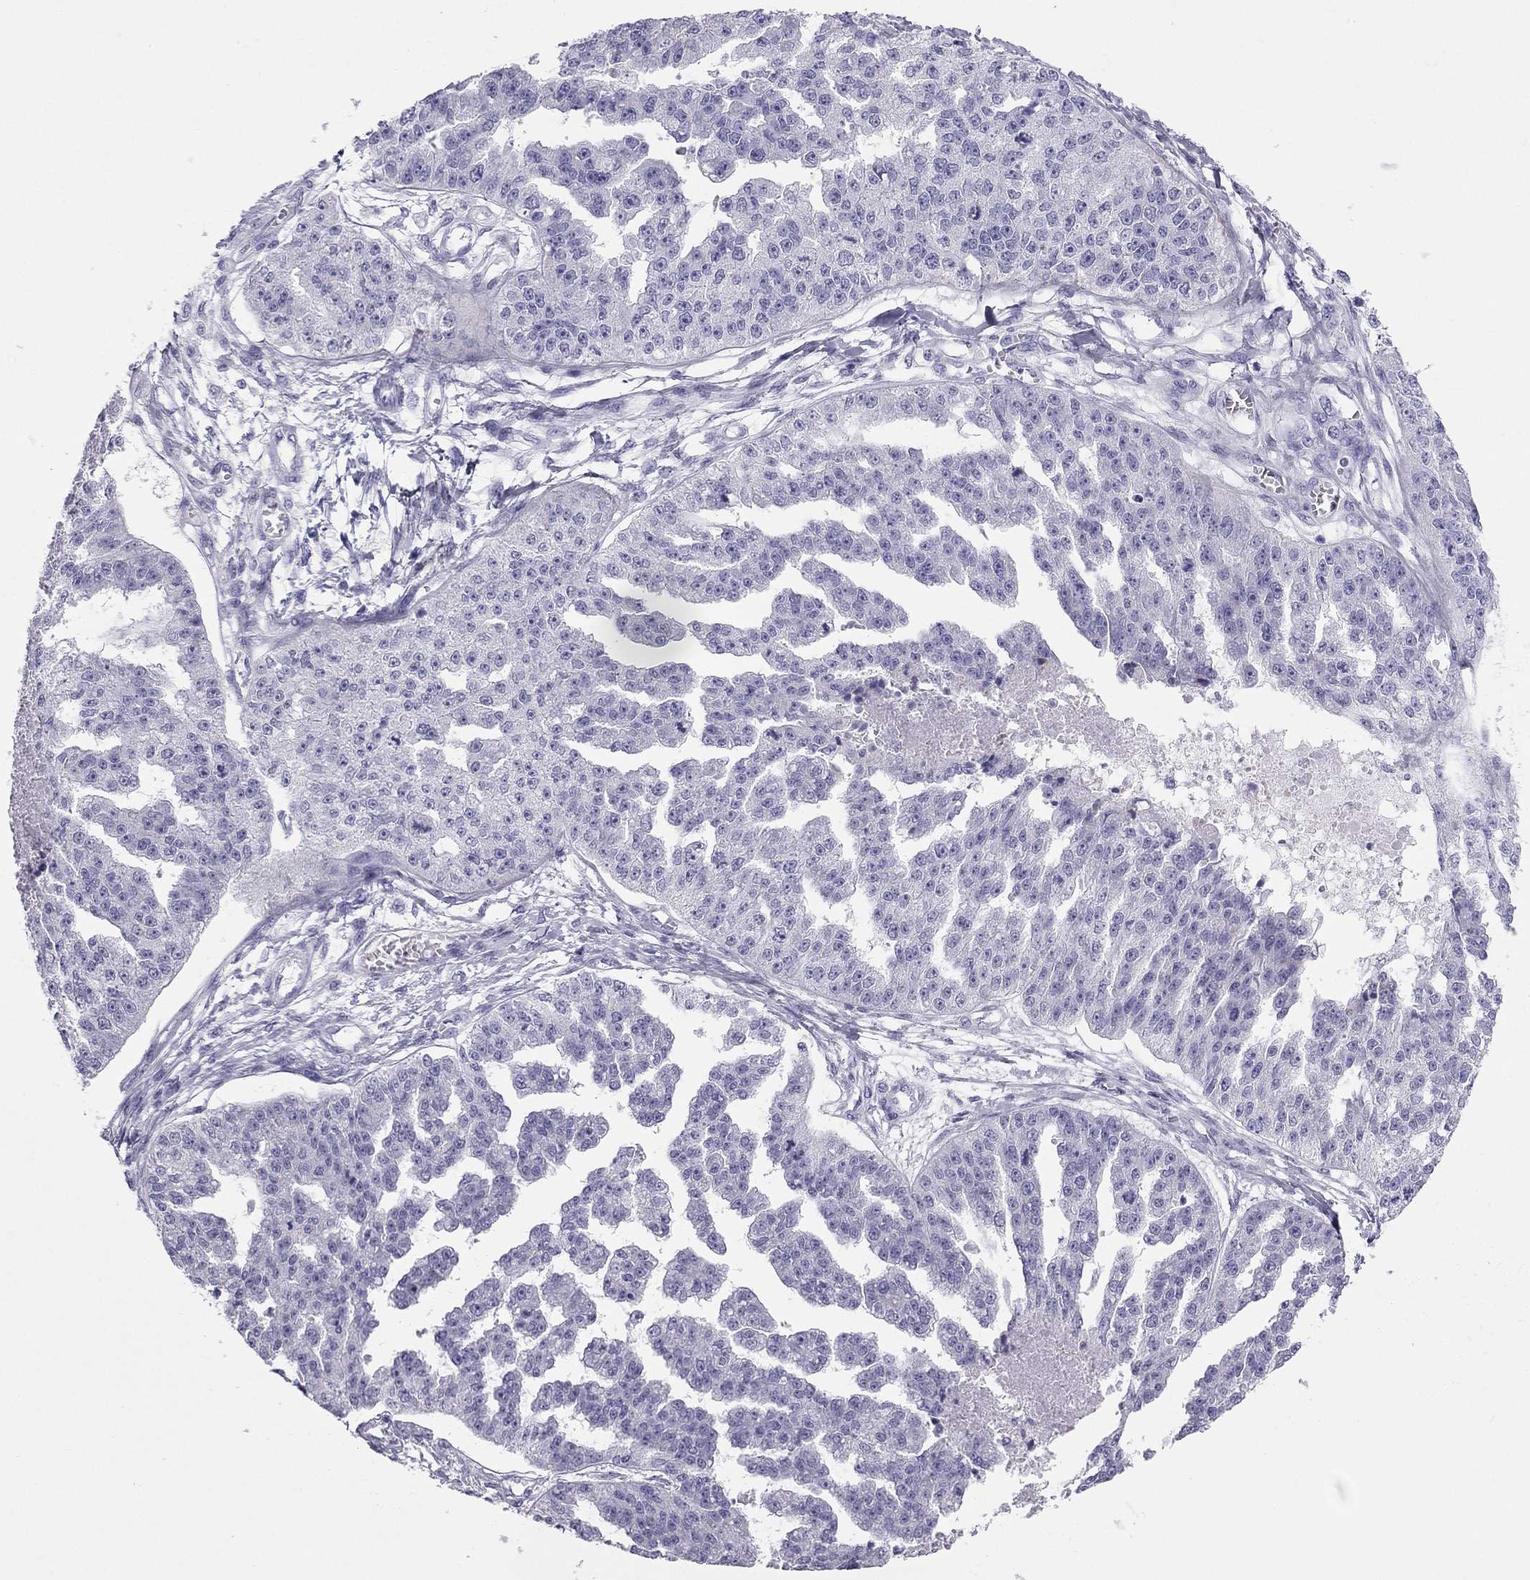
{"staining": {"intensity": "negative", "quantity": "none", "location": "none"}, "tissue": "ovarian cancer", "cell_type": "Tumor cells", "image_type": "cancer", "snomed": [{"axis": "morphology", "description": "Cystadenocarcinoma, serous, NOS"}, {"axis": "topography", "description": "Ovary"}], "caption": "The histopathology image displays no staining of tumor cells in serous cystadenocarcinoma (ovarian).", "gene": "TRPM3", "patient": {"sex": "female", "age": 58}}